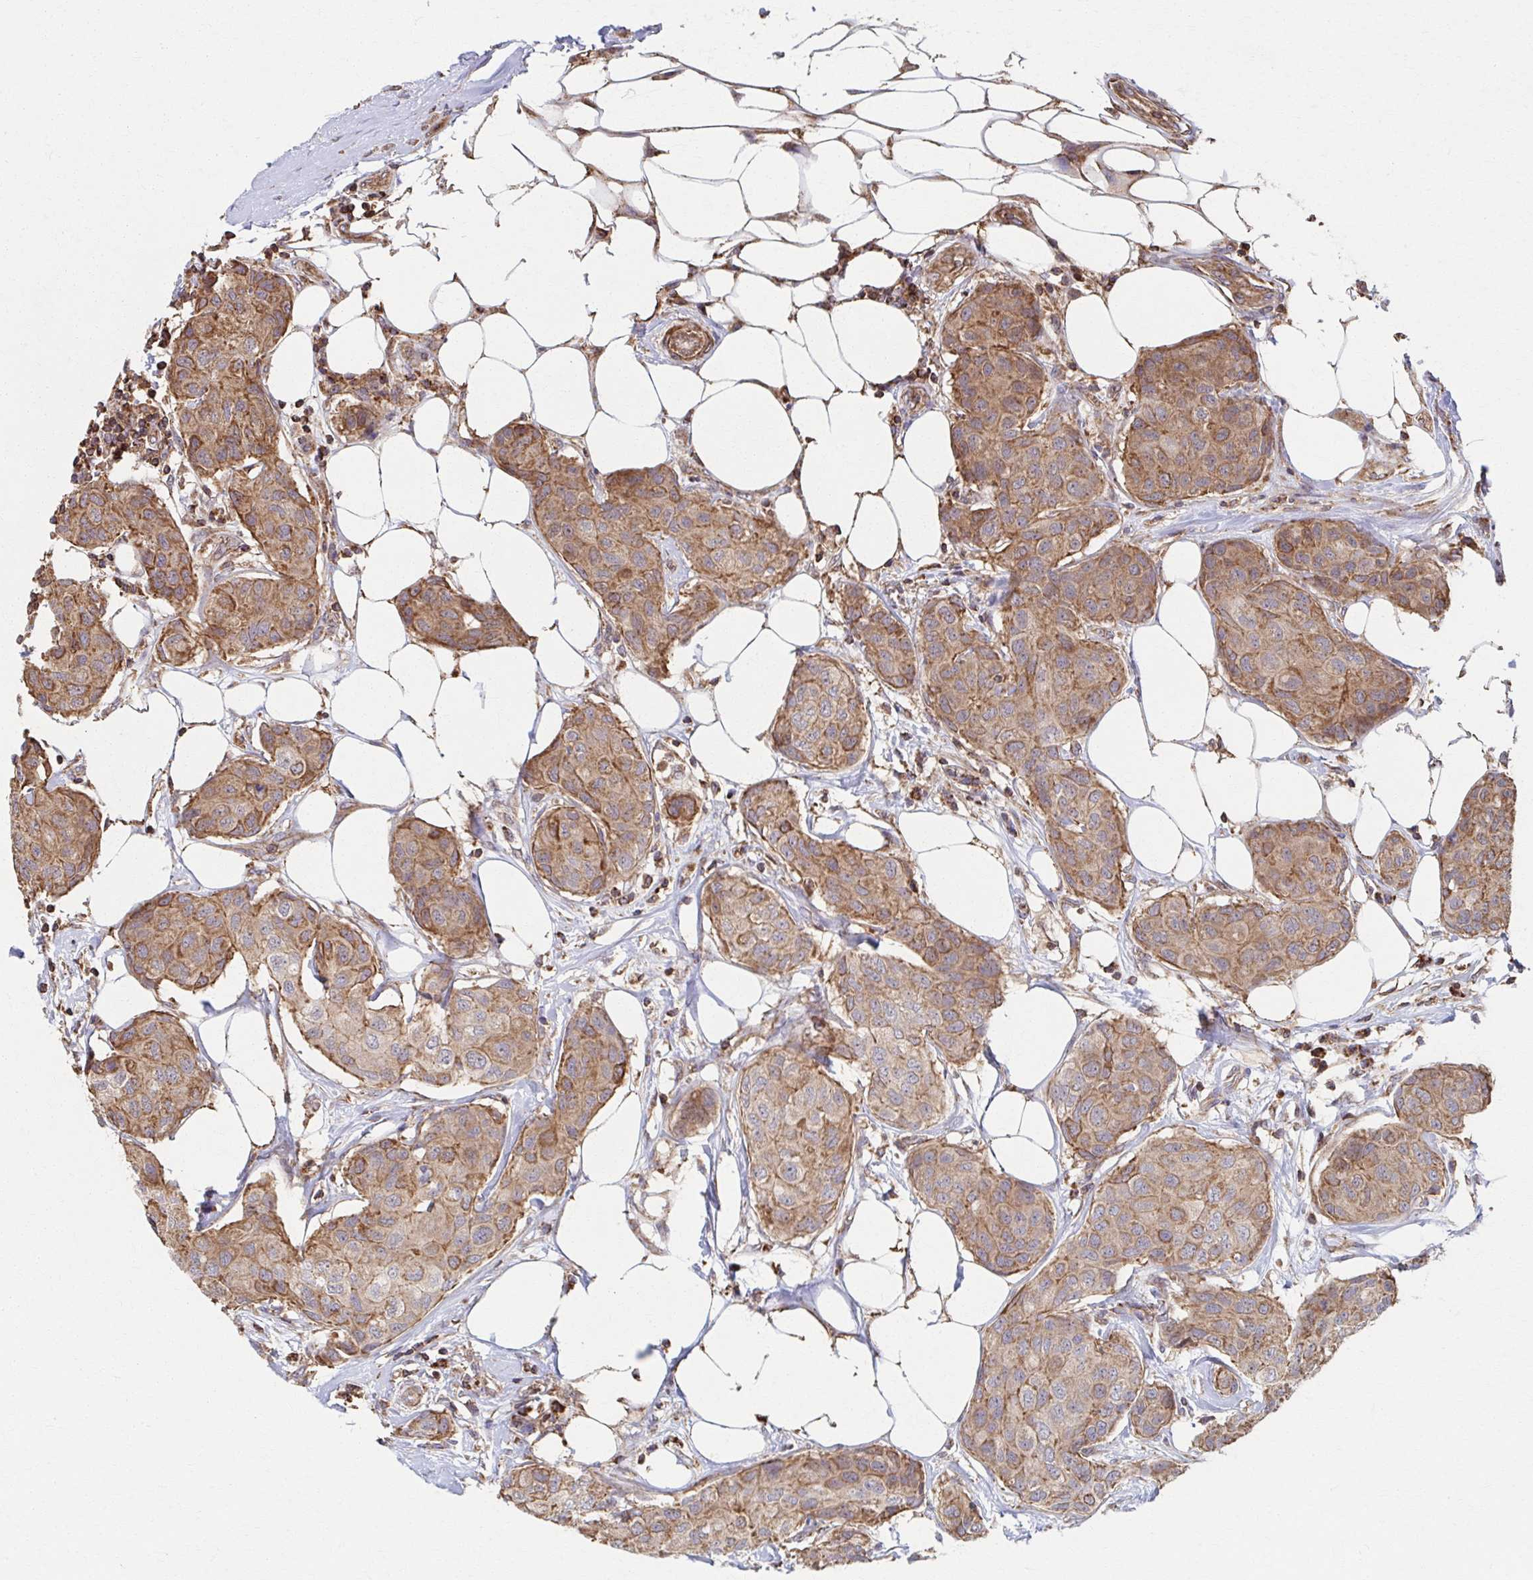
{"staining": {"intensity": "moderate", "quantity": ">75%", "location": "cytoplasmic/membranous"}, "tissue": "breast cancer", "cell_type": "Tumor cells", "image_type": "cancer", "snomed": [{"axis": "morphology", "description": "Duct carcinoma"}, {"axis": "topography", "description": "Breast"}, {"axis": "topography", "description": "Lymph node"}], "caption": "This is a histology image of IHC staining of breast intraductal carcinoma, which shows moderate positivity in the cytoplasmic/membranous of tumor cells.", "gene": "KLHL34", "patient": {"sex": "female", "age": 80}}